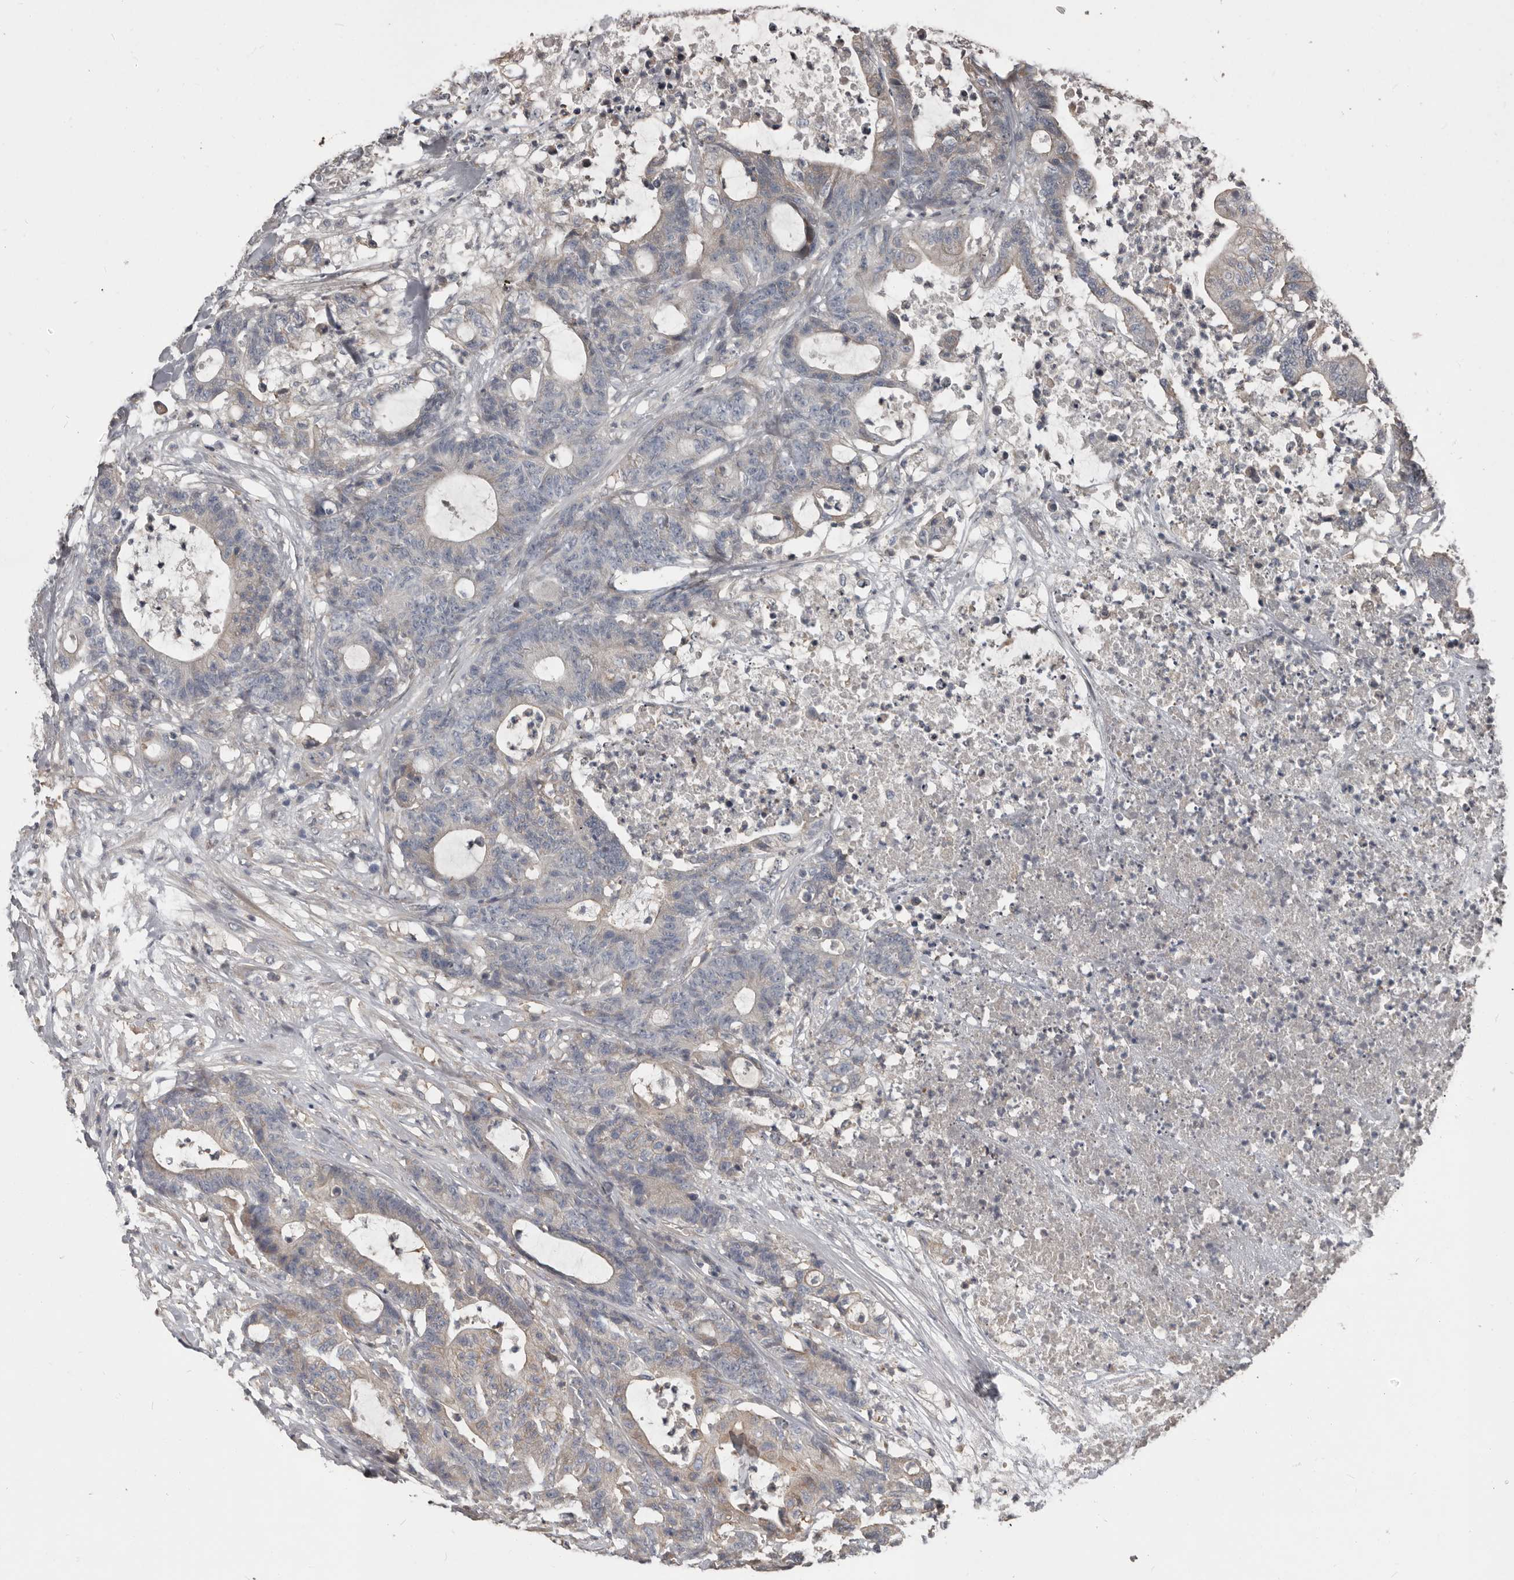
{"staining": {"intensity": "weak", "quantity": "<25%", "location": "cytoplasmic/membranous"}, "tissue": "colorectal cancer", "cell_type": "Tumor cells", "image_type": "cancer", "snomed": [{"axis": "morphology", "description": "Adenocarcinoma, NOS"}, {"axis": "topography", "description": "Colon"}], "caption": "There is no significant staining in tumor cells of adenocarcinoma (colorectal).", "gene": "CA6", "patient": {"sex": "female", "age": 84}}